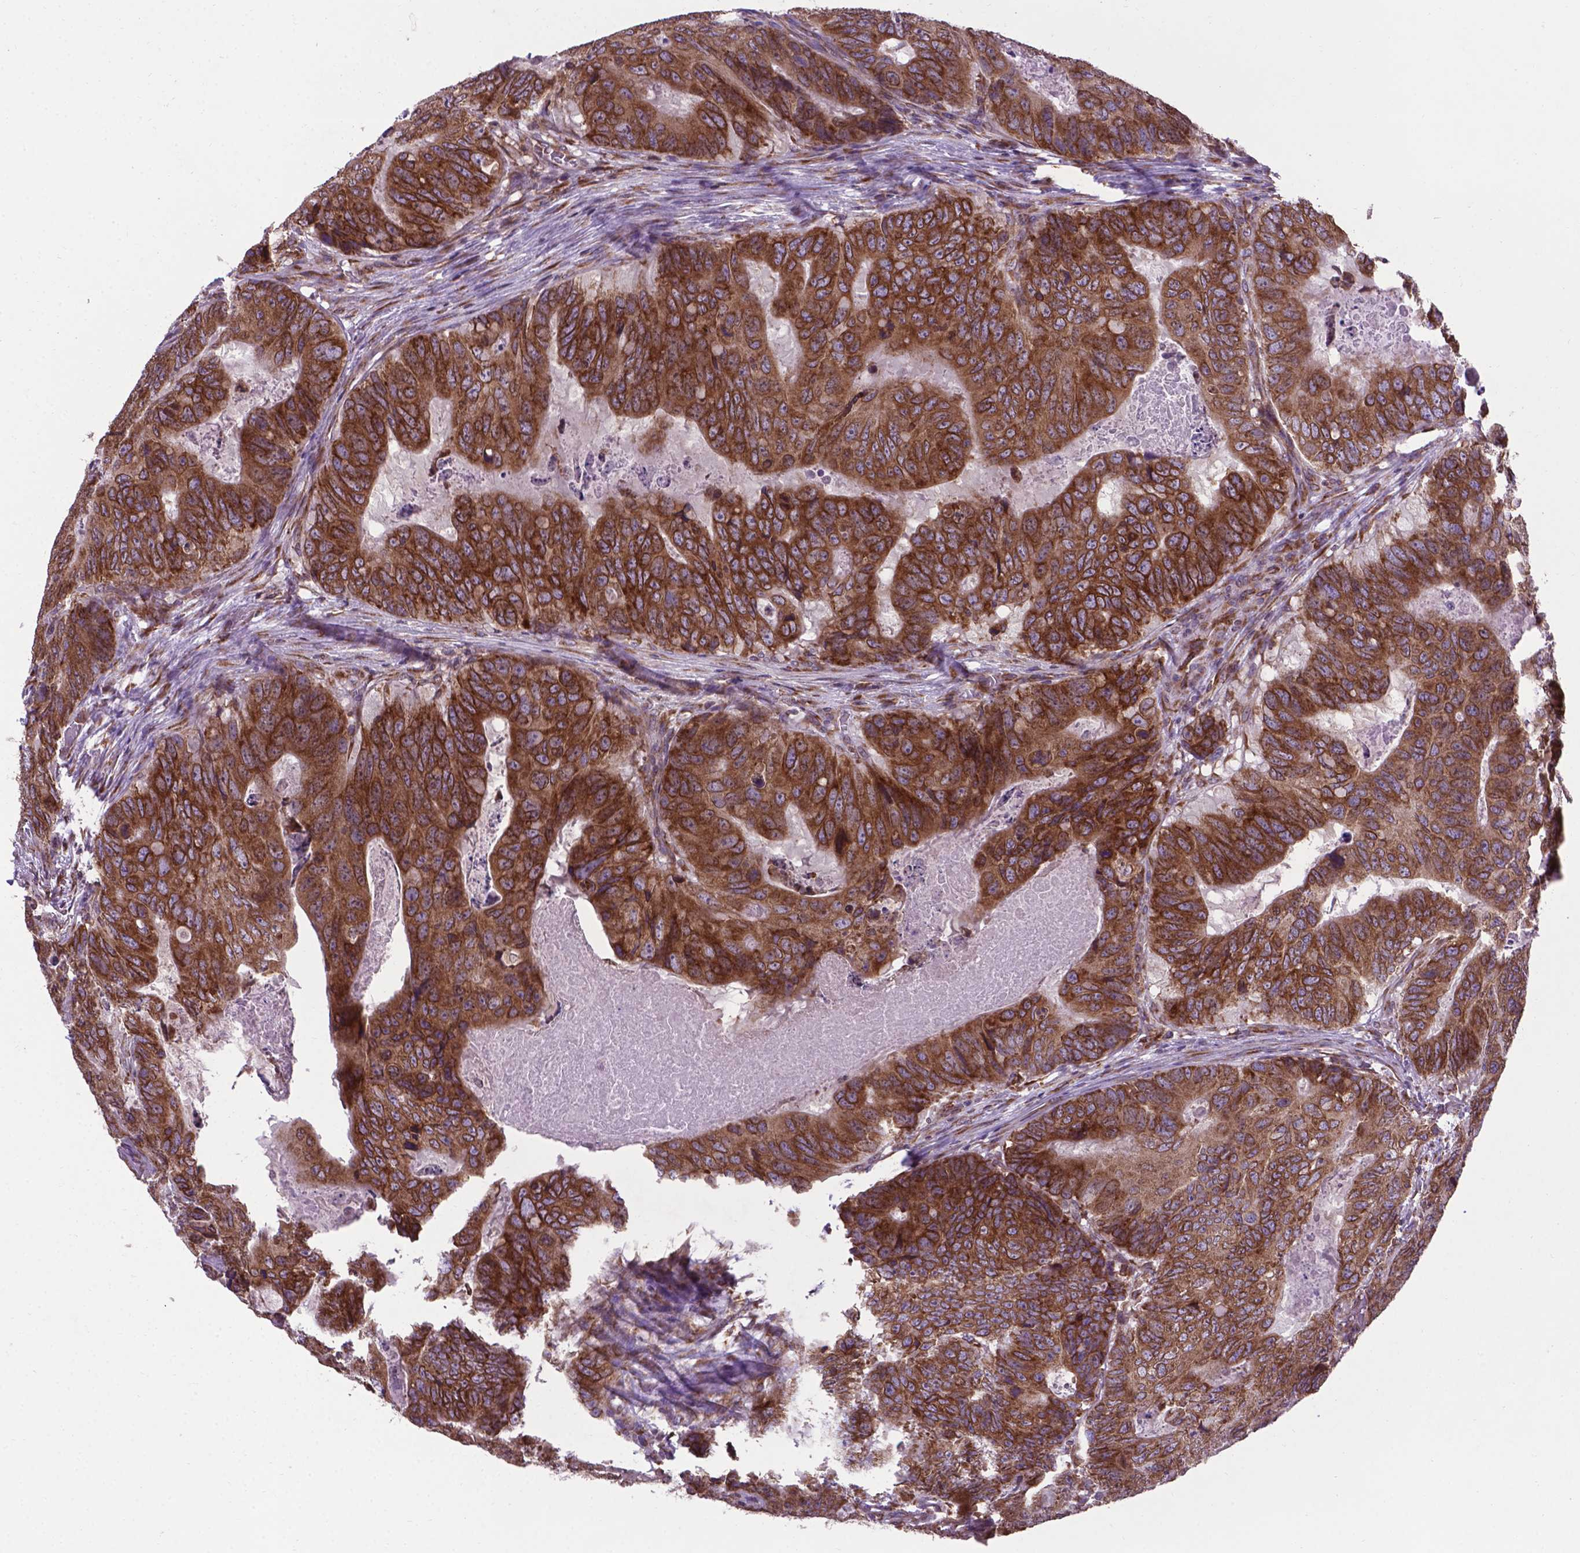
{"staining": {"intensity": "moderate", "quantity": ">75%", "location": "cytoplasmic/membranous"}, "tissue": "colorectal cancer", "cell_type": "Tumor cells", "image_type": "cancer", "snomed": [{"axis": "morphology", "description": "Adenocarcinoma, NOS"}, {"axis": "topography", "description": "Colon"}], "caption": "Immunohistochemistry of colorectal cancer demonstrates medium levels of moderate cytoplasmic/membranous positivity in approximately >75% of tumor cells. (IHC, brightfield microscopy, high magnification).", "gene": "WDR83OS", "patient": {"sex": "male", "age": 79}}